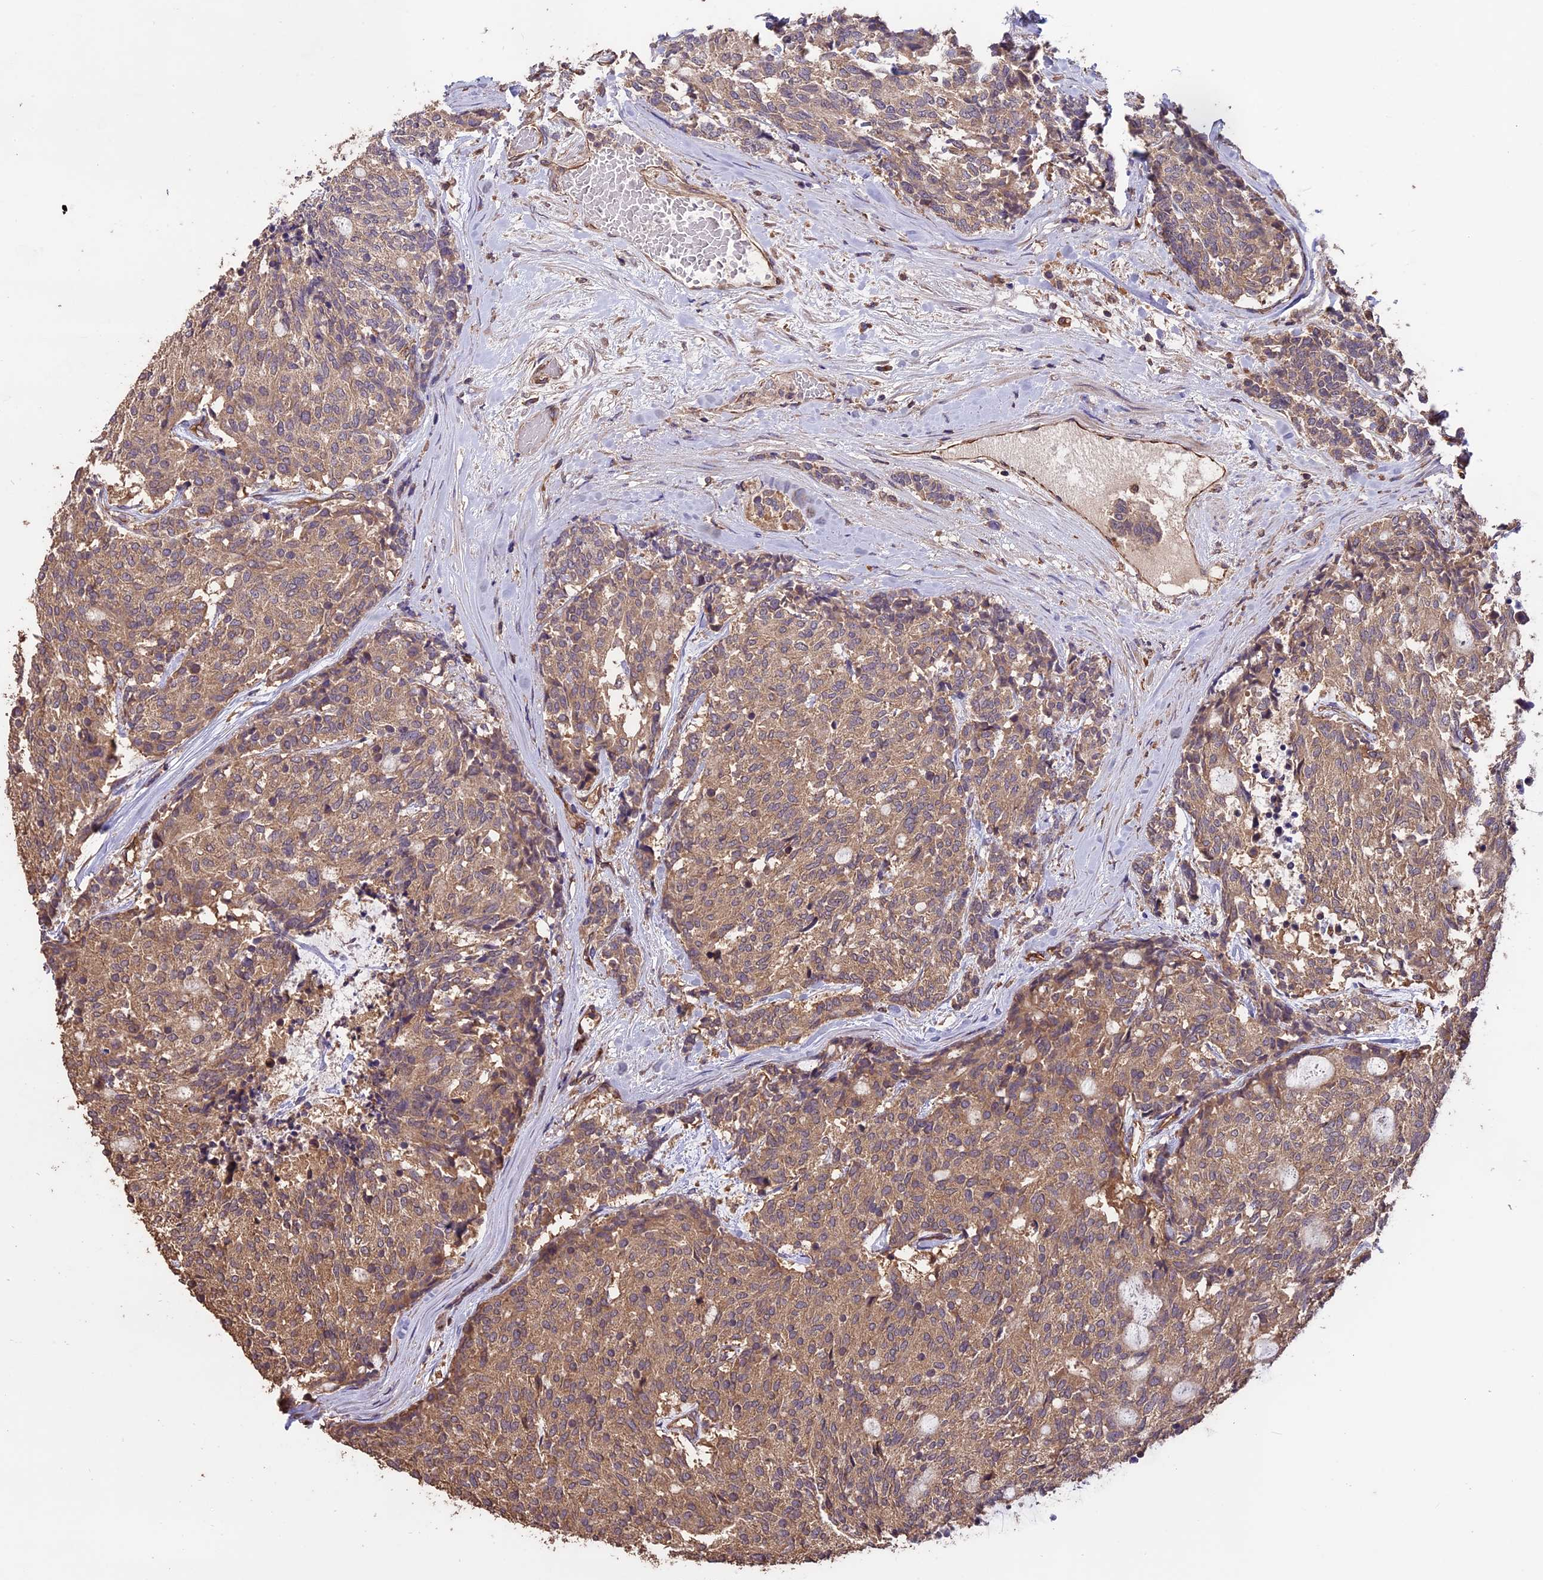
{"staining": {"intensity": "moderate", "quantity": ">75%", "location": "cytoplasmic/membranous"}, "tissue": "carcinoid", "cell_type": "Tumor cells", "image_type": "cancer", "snomed": [{"axis": "morphology", "description": "Carcinoid, malignant, NOS"}, {"axis": "topography", "description": "Pancreas"}], "caption": "Moderate cytoplasmic/membranous staining for a protein is present in approximately >75% of tumor cells of carcinoid (malignant) using immunohistochemistry (IHC).", "gene": "TTLL10", "patient": {"sex": "female", "age": 54}}